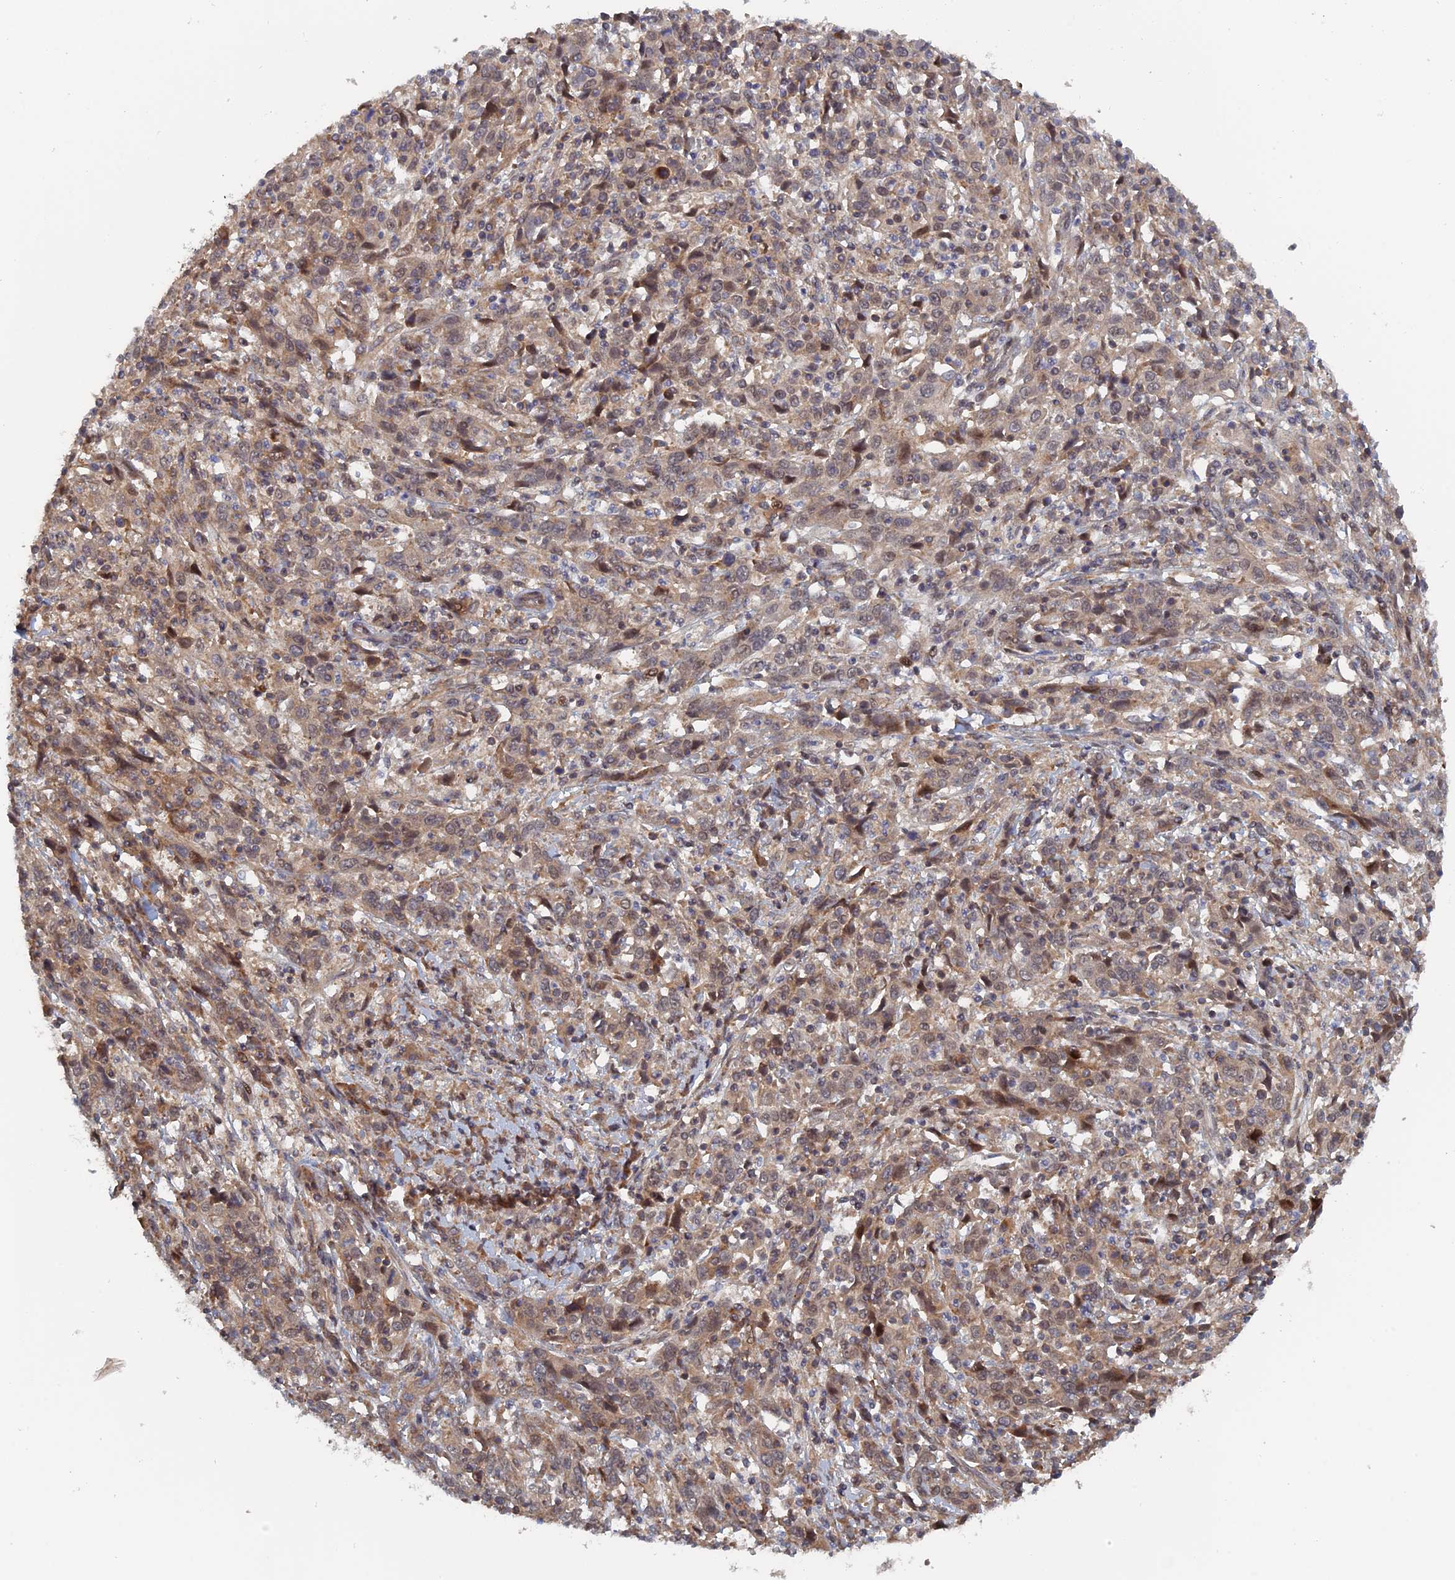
{"staining": {"intensity": "moderate", "quantity": "<25%", "location": "cytoplasmic/membranous,nuclear"}, "tissue": "cervical cancer", "cell_type": "Tumor cells", "image_type": "cancer", "snomed": [{"axis": "morphology", "description": "Squamous cell carcinoma, NOS"}, {"axis": "topography", "description": "Cervix"}], "caption": "This histopathology image displays immunohistochemistry (IHC) staining of human cervical cancer (squamous cell carcinoma), with low moderate cytoplasmic/membranous and nuclear expression in about <25% of tumor cells.", "gene": "ELOVL6", "patient": {"sex": "female", "age": 46}}